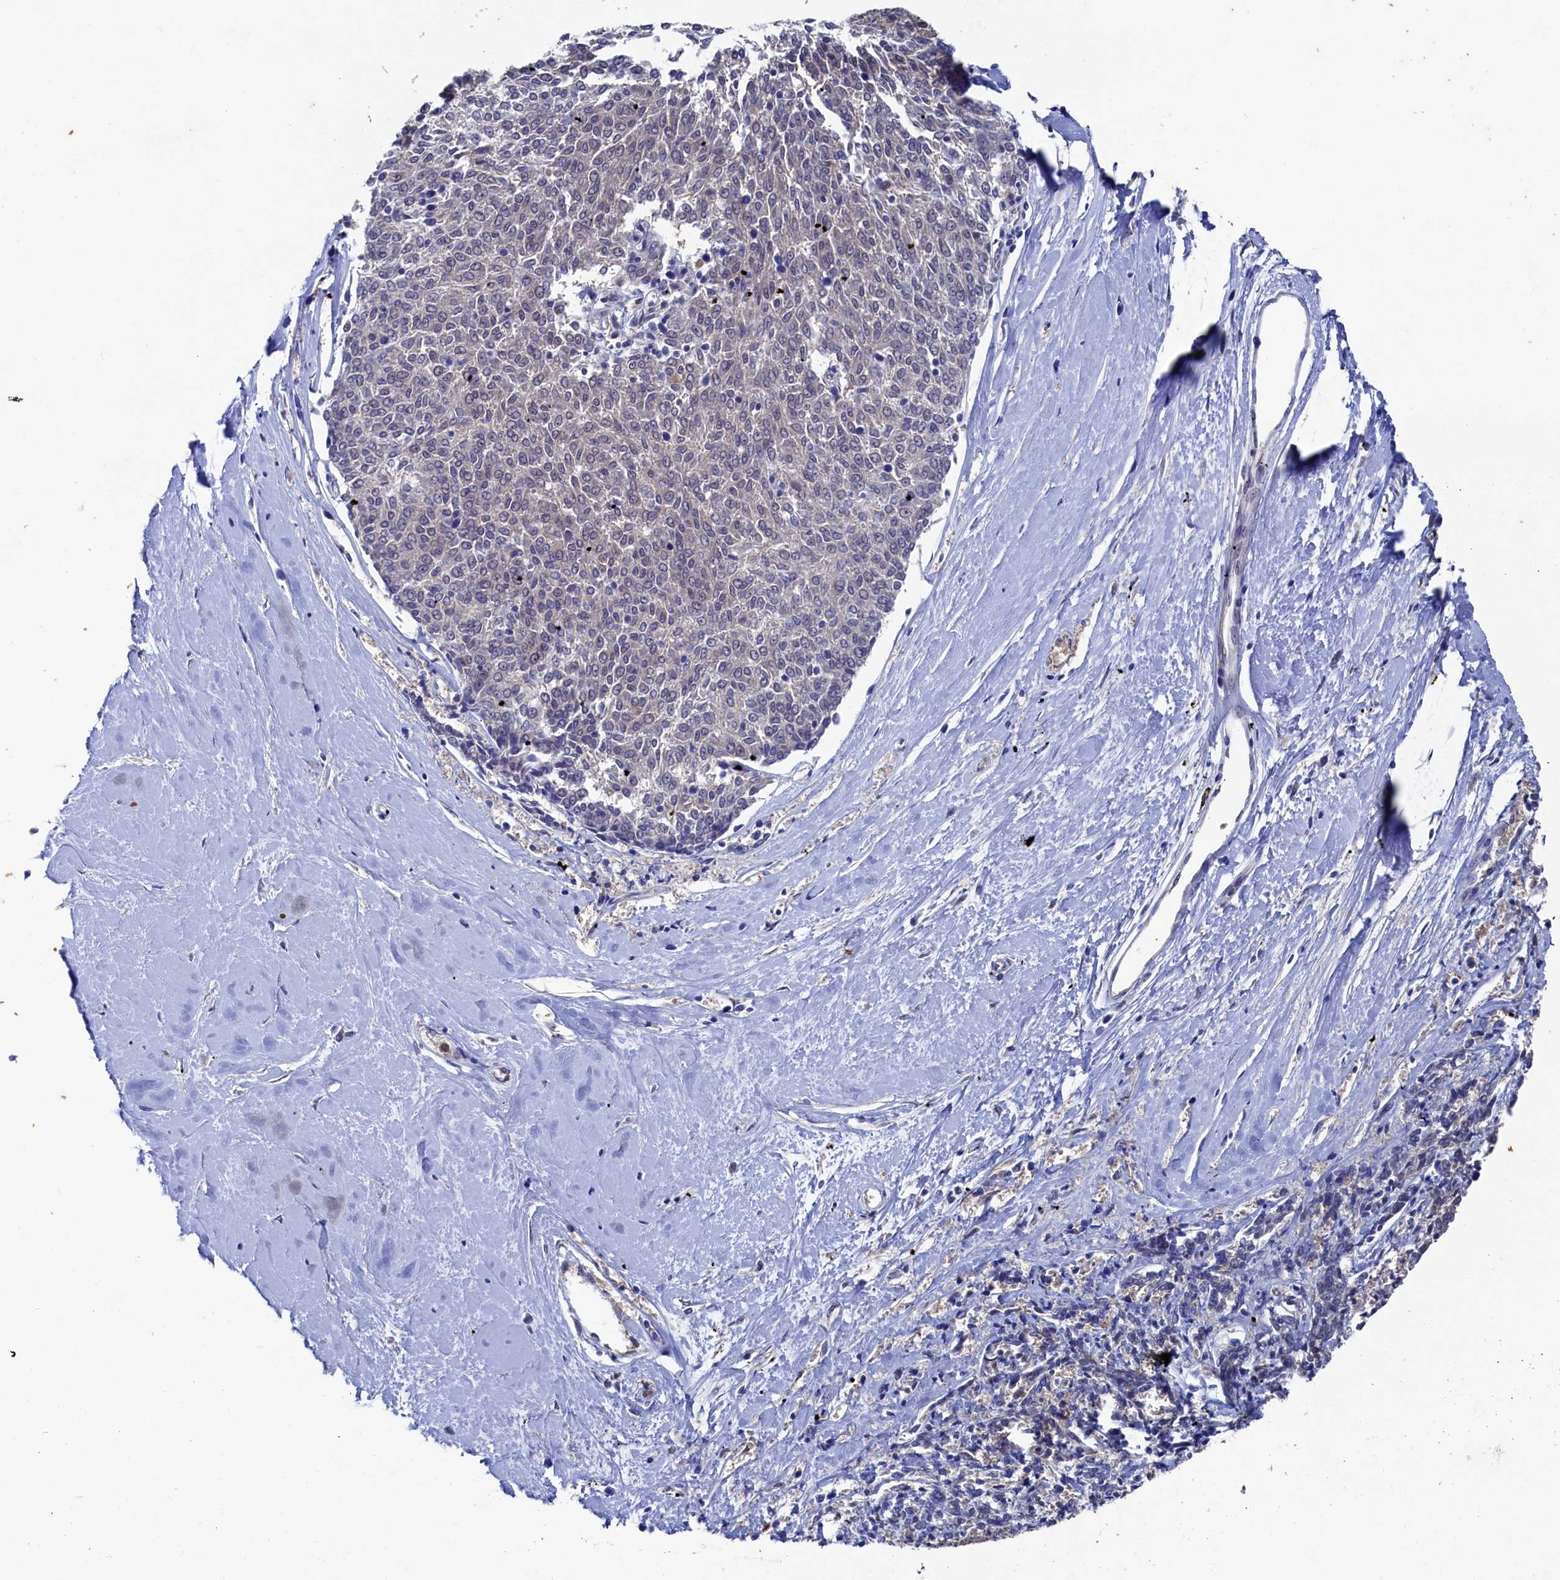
{"staining": {"intensity": "weak", "quantity": "25%-75%", "location": "cytoplasmic/membranous"}, "tissue": "melanoma", "cell_type": "Tumor cells", "image_type": "cancer", "snomed": [{"axis": "morphology", "description": "Malignant melanoma, NOS"}, {"axis": "topography", "description": "Skin"}], "caption": "The histopathology image shows immunohistochemical staining of melanoma. There is weak cytoplasmic/membranous expression is identified in approximately 25%-75% of tumor cells.", "gene": "RNH1", "patient": {"sex": "female", "age": 72}}